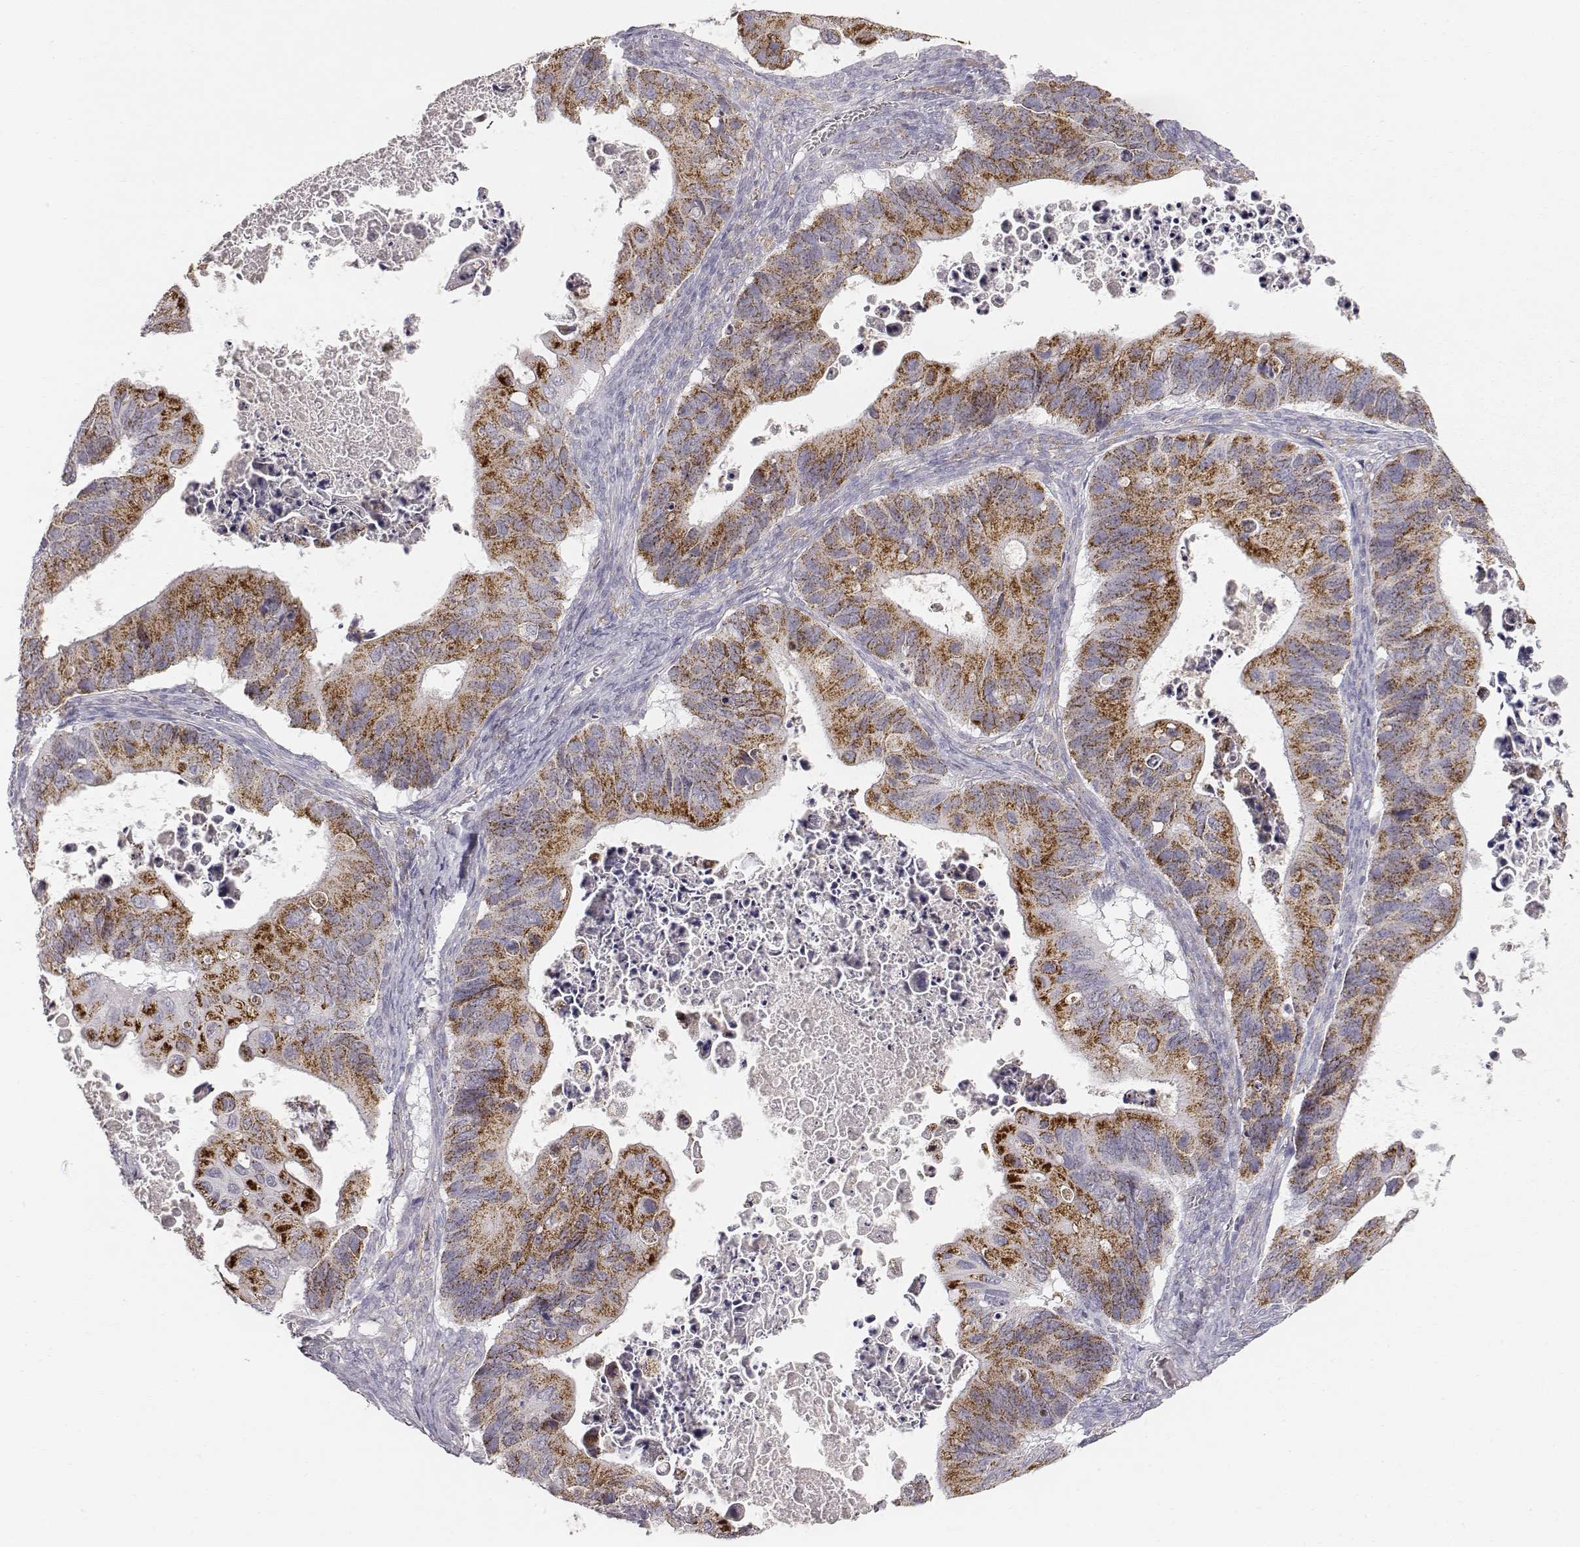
{"staining": {"intensity": "strong", "quantity": ">75%", "location": "cytoplasmic/membranous"}, "tissue": "ovarian cancer", "cell_type": "Tumor cells", "image_type": "cancer", "snomed": [{"axis": "morphology", "description": "Cystadenocarcinoma, mucinous, NOS"}, {"axis": "topography", "description": "Ovary"}], "caption": "Strong cytoplasmic/membranous protein staining is appreciated in about >75% of tumor cells in mucinous cystadenocarcinoma (ovarian).", "gene": "ABCD3", "patient": {"sex": "female", "age": 64}}